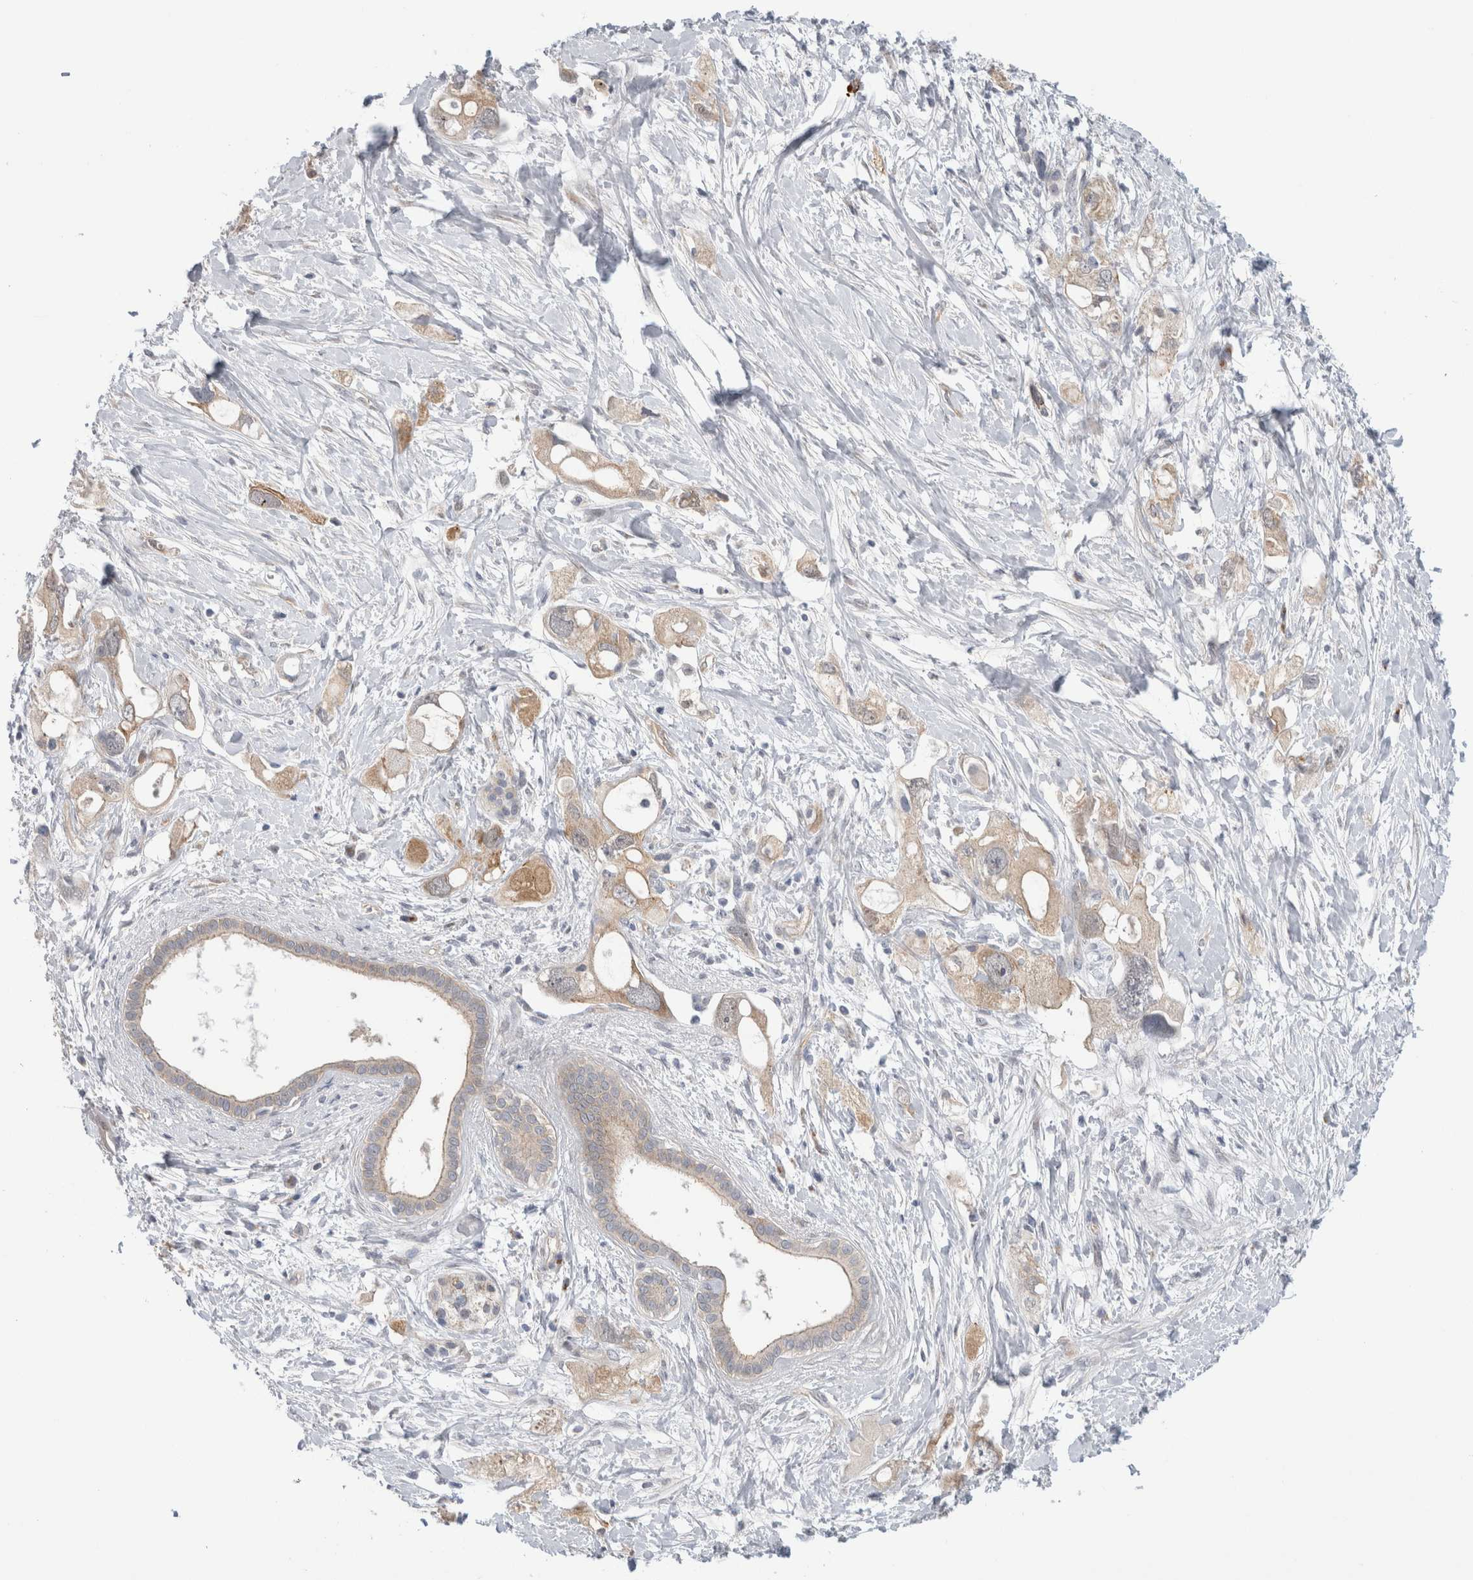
{"staining": {"intensity": "moderate", "quantity": ">75%", "location": "cytoplasmic/membranous"}, "tissue": "pancreatic cancer", "cell_type": "Tumor cells", "image_type": "cancer", "snomed": [{"axis": "morphology", "description": "Adenocarcinoma, NOS"}, {"axis": "topography", "description": "Pancreas"}], "caption": "Protein expression analysis of pancreatic adenocarcinoma reveals moderate cytoplasmic/membranous staining in approximately >75% of tumor cells. The staining is performed using DAB (3,3'-diaminobenzidine) brown chromogen to label protein expression. The nuclei are counter-stained blue using hematoxylin.", "gene": "TAFA5", "patient": {"sex": "female", "age": 56}}